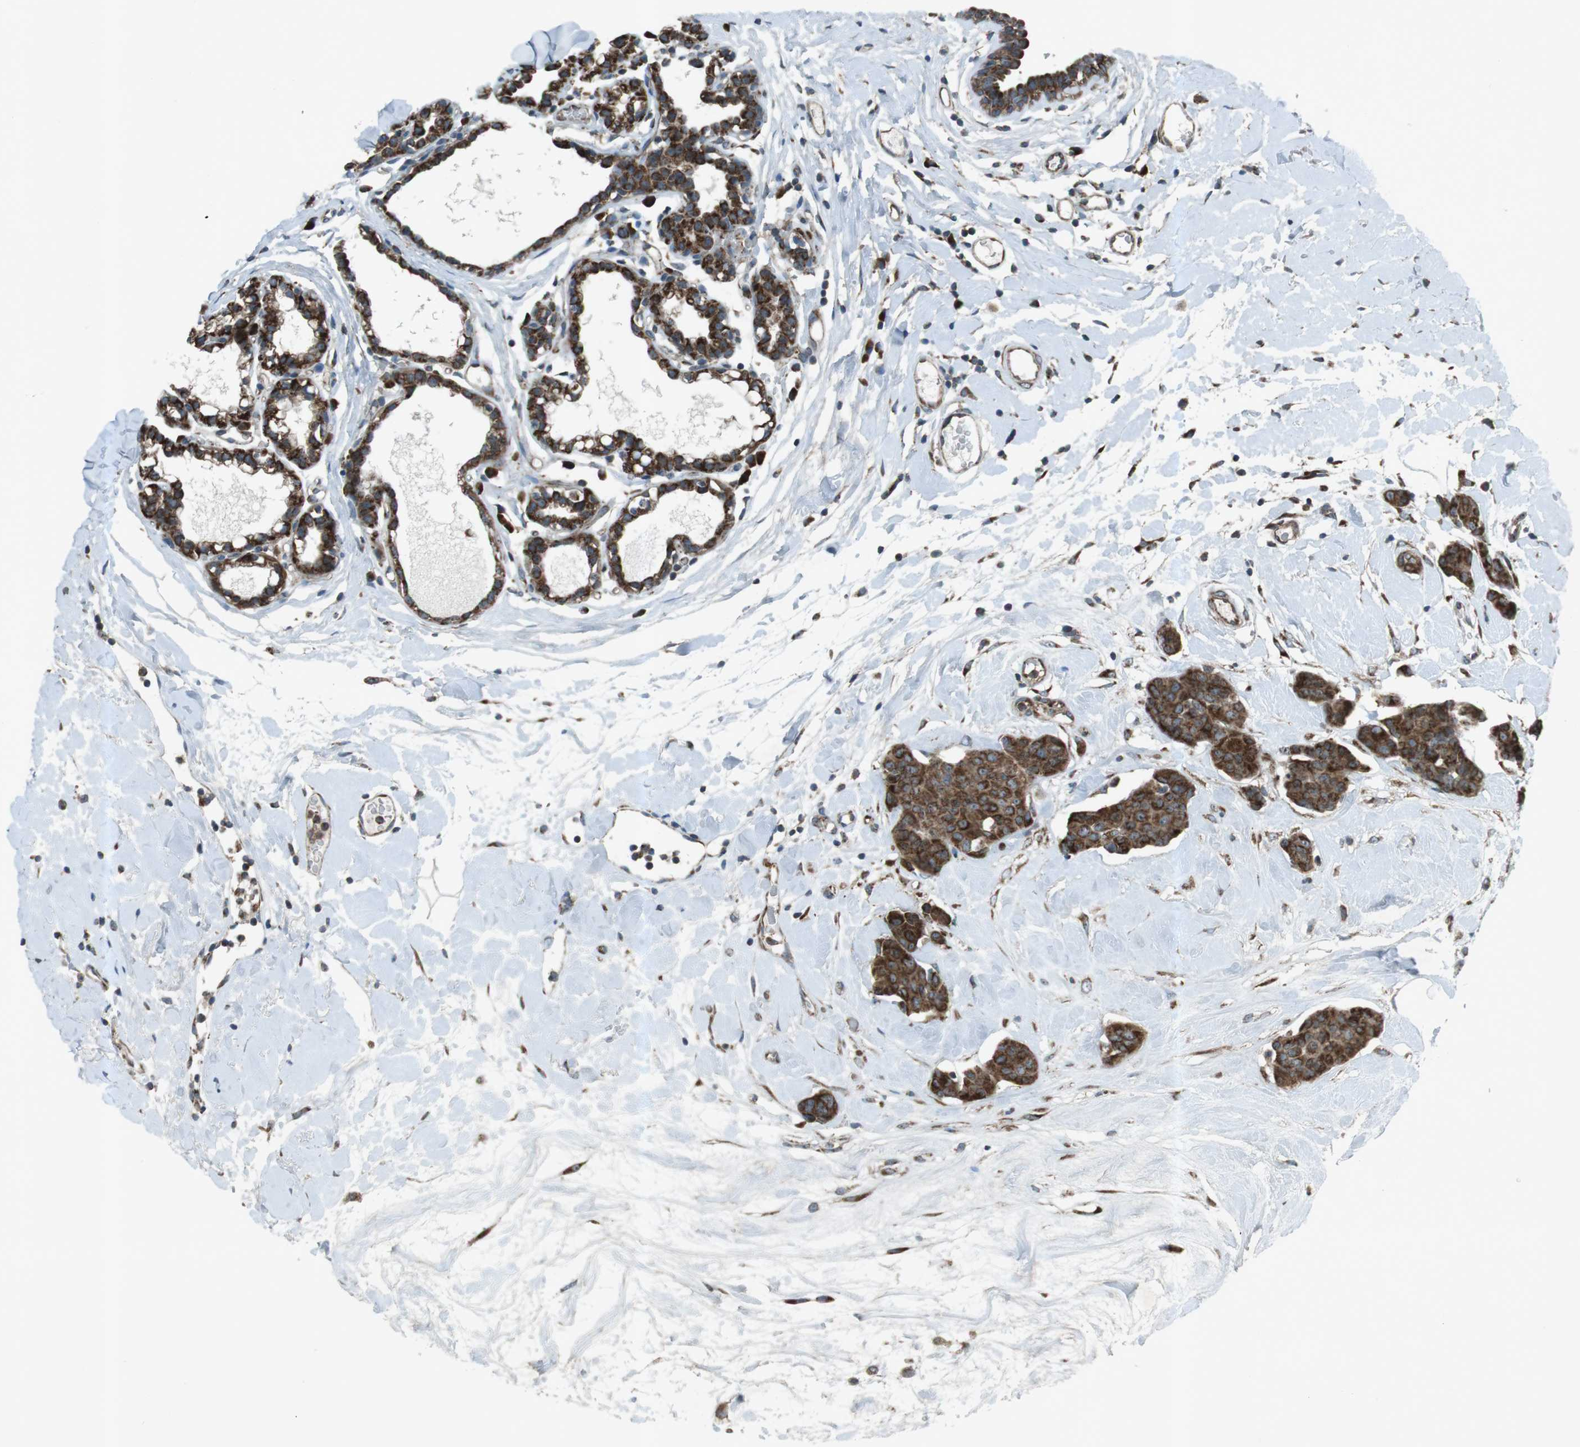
{"staining": {"intensity": "strong", "quantity": ">75%", "location": "cytoplasmic/membranous"}, "tissue": "breast cancer", "cell_type": "Tumor cells", "image_type": "cancer", "snomed": [{"axis": "morphology", "description": "Normal tissue, NOS"}, {"axis": "morphology", "description": "Duct carcinoma"}, {"axis": "topography", "description": "Breast"}], "caption": "Protein staining reveals strong cytoplasmic/membranous positivity in approximately >75% of tumor cells in invasive ductal carcinoma (breast).", "gene": "SLC41A1", "patient": {"sex": "female", "age": 40}}